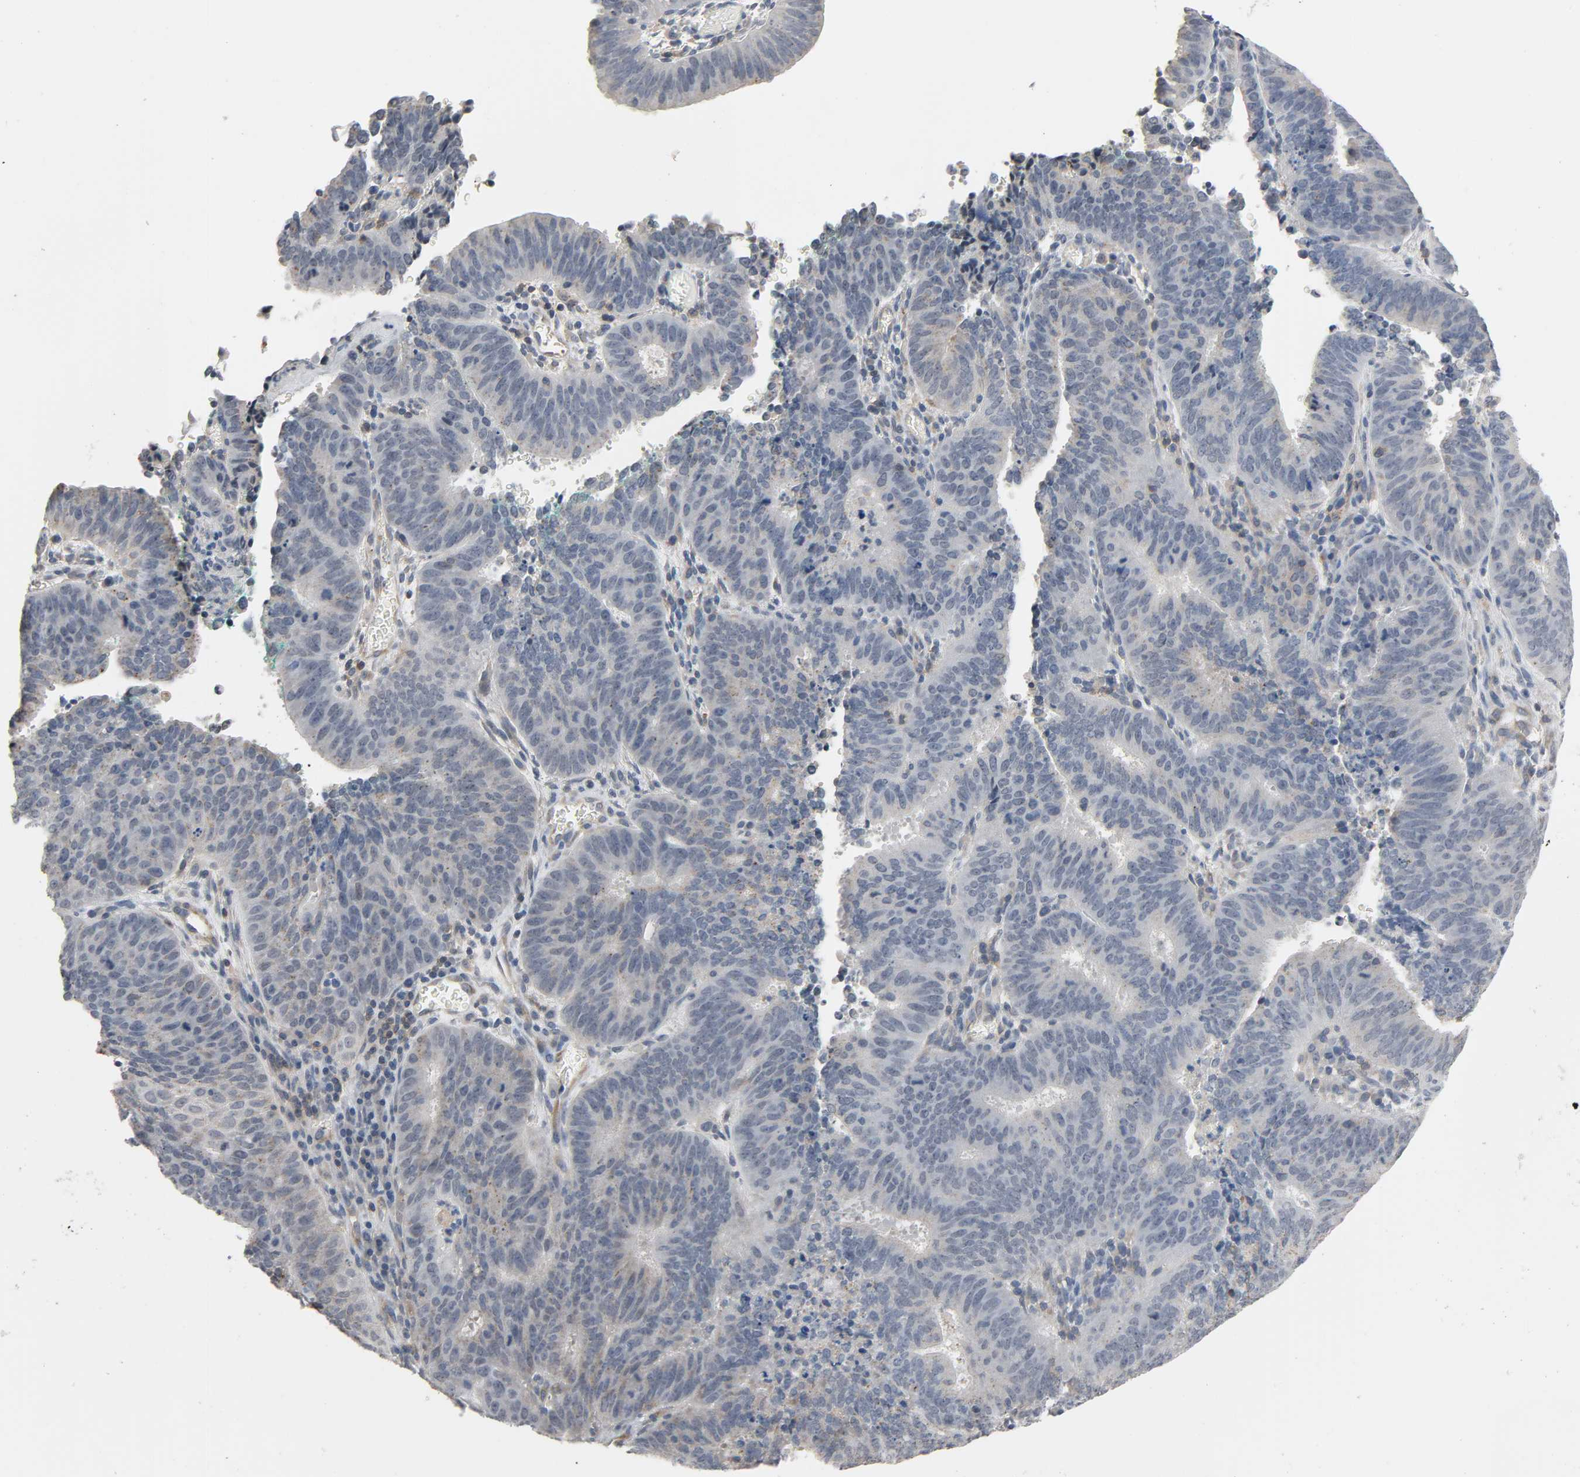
{"staining": {"intensity": "weak", "quantity": "<25%", "location": "cytoplasmic/membranous"}, "tissue": "cervical cancer", "cell_type": "Tumor cells", "image_type": "cancer", "snomed": [{"axis": "morphology", "description": "Adenocarcinoma, NOS"}, {"axis": "topography", "description": "Cervix"}], "caption": "This is an IHC micrograph of human cervical cancer. There is no staining in tumor cells.", "gene": "CD4", "patient": {"sex": "female", "age": 44}}